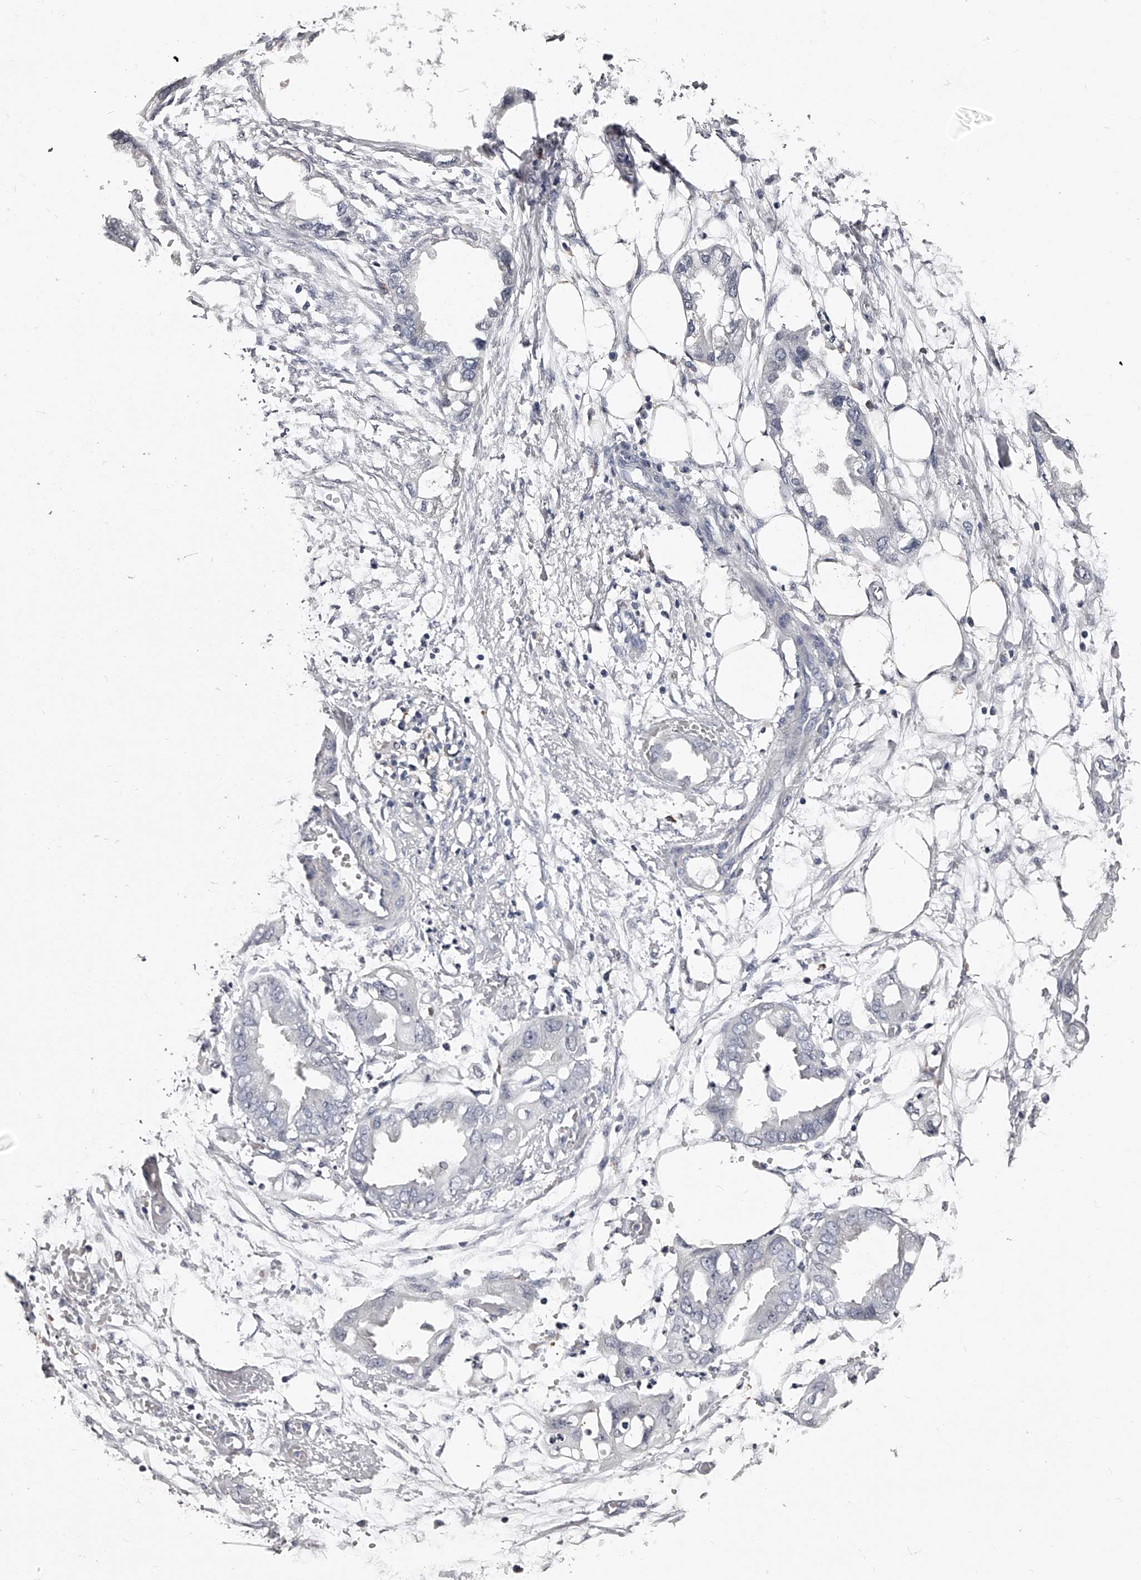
{"staining": {"intensity": "negative", "quantity": "none", "location": "none"}, "tissue": "endometrial cancer", "cell_type": "Tumor cells", "image_type": "cancer", "snomed": [{"axis": "morphology", "description": "Adenocarcinoma, NOS"}, {"axis": "morphology", "description": "Adenocarcinoma, metastatic, NOS"}, {"axis": "topography", "description": "Adipose tissue"}, {"axis": "topography", "description": "Endometrium"}], "caption": "The histopathology image displays no staining of tumor cells in endometrial metastatic adenocarcinoma.", "gene": "PACSIN1", "patient": {"sex": "female", "age": 67}}